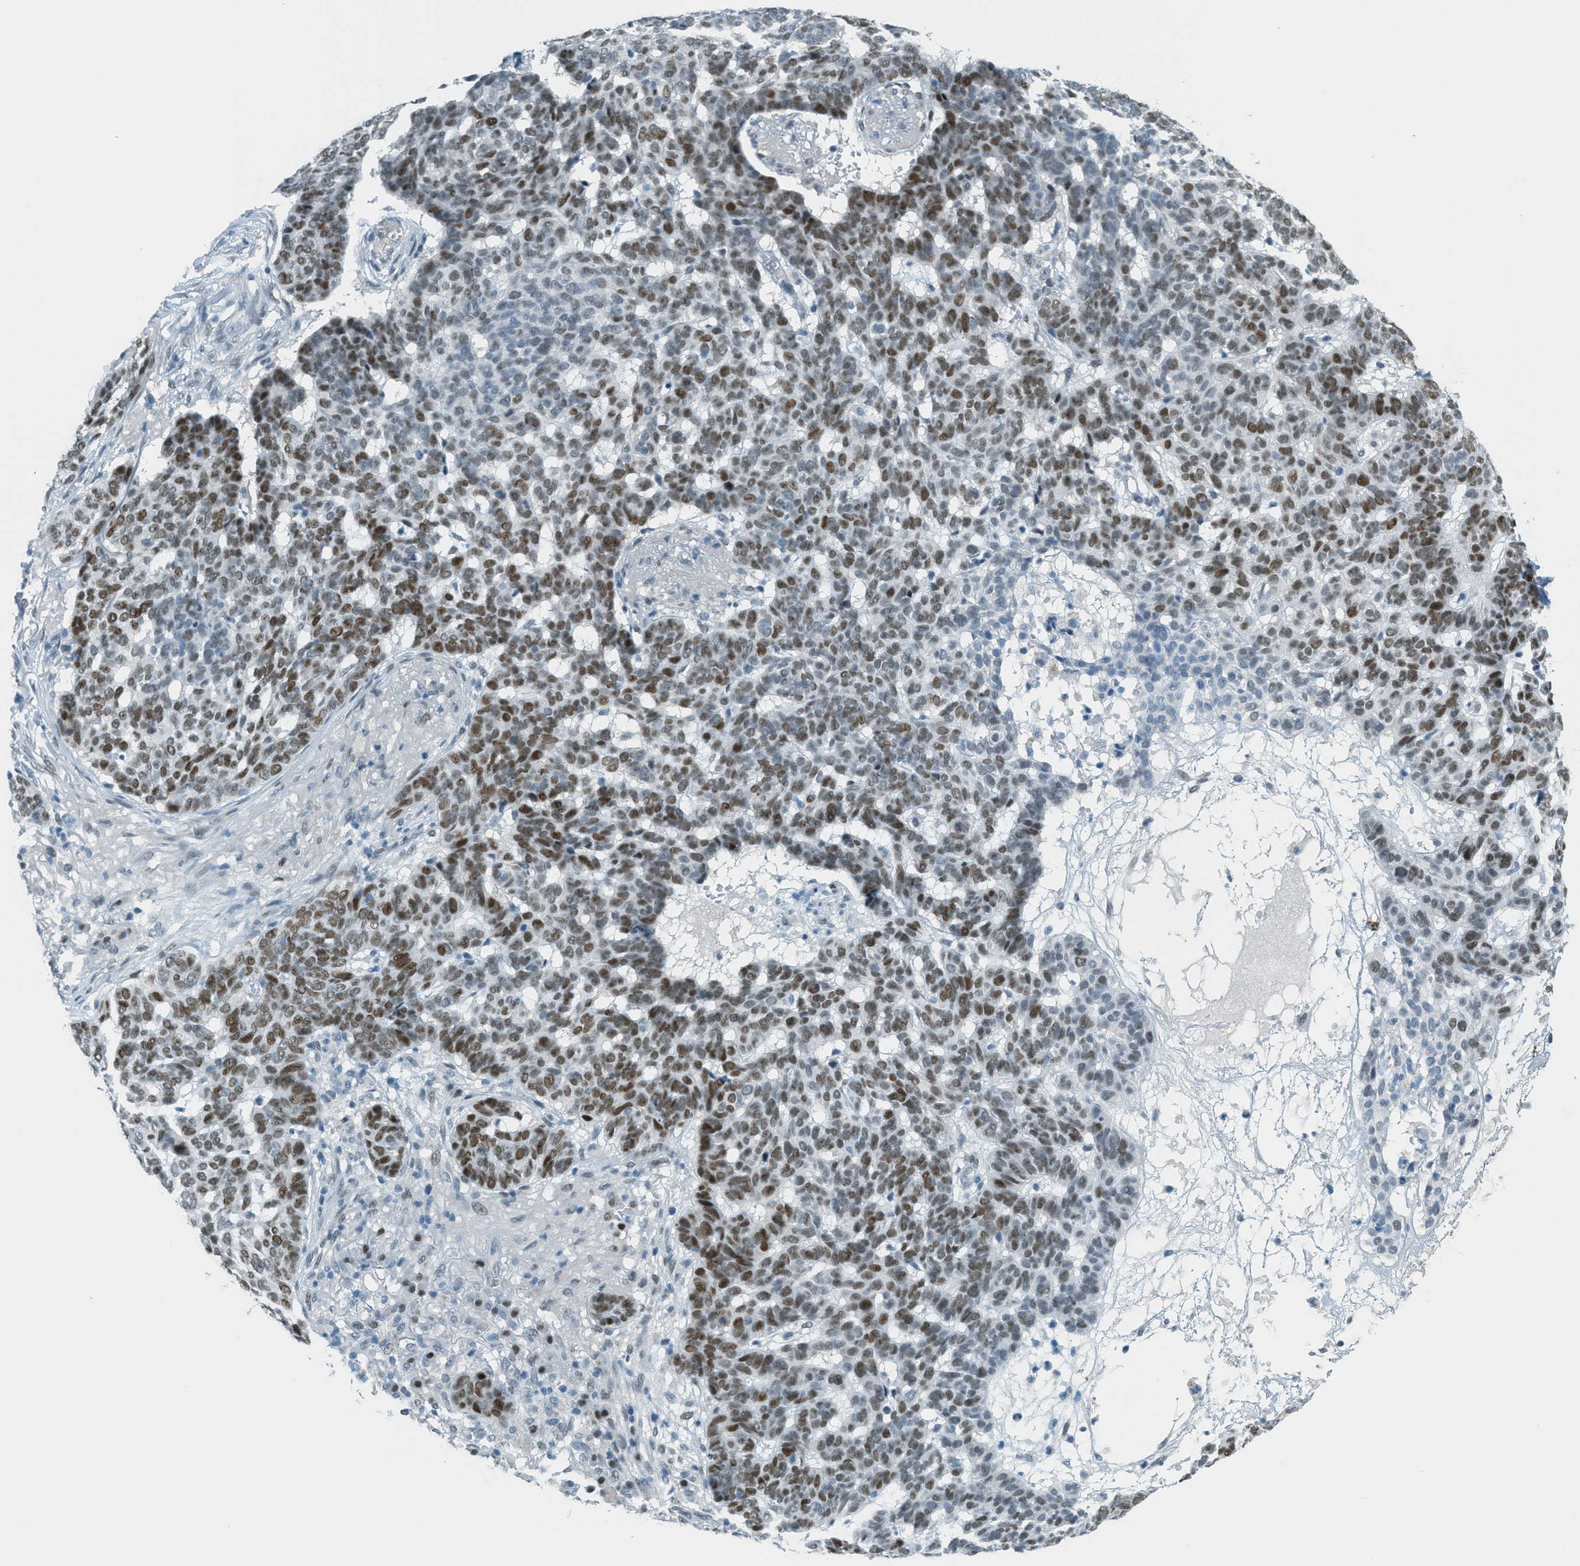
{"staining": {"intensity": "moderate", "quantity": ">75%", "location": "nuclear"}, "tissue": "skin cancer", "cell_type": "Tumor cells", "image_type": "cancer", "snomed": [{"axis": "morphology", "description": "Basal cell carcinoma"}, {"axis": "topography", "description": "Skin"}], "caption": "Tumor cells display medium levels of moderate nuclear staining in about >75% of cells in skin basal cell carcinoma. (IHC, brightfield microscopy, high magnification).", "gene": "TCF3", "patient": {"sex": "male", "age": 85}}